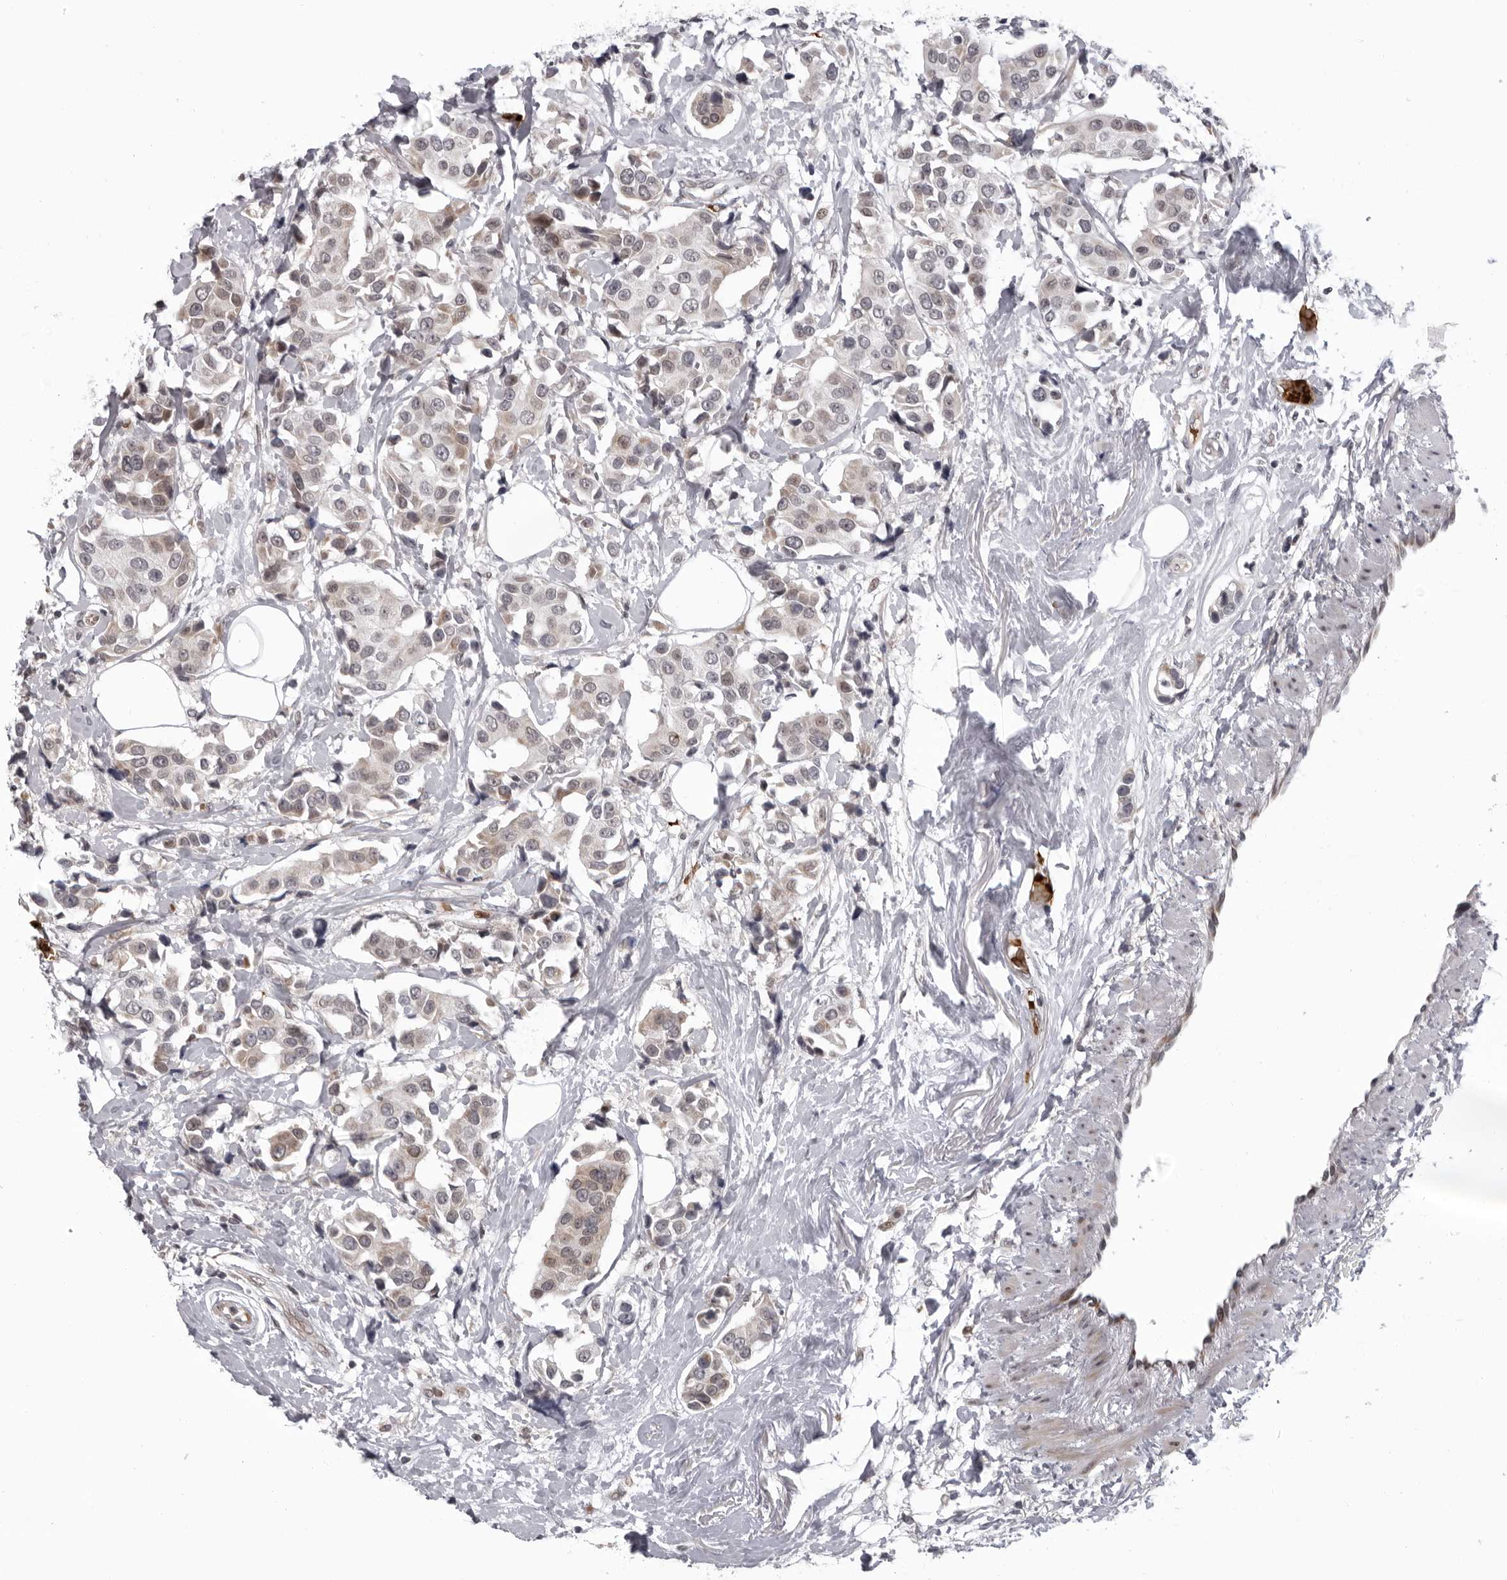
{"staining": {"intensity": "moderate", "quantity": "25%-75%", "location": "cytoplasmic/membranous"}, "tissue": "breast cancer", "cell_type": "Tumor cells", "image_type": "cancer", "snomed": [{"axis": "morphology", "description": "Normal tissue, NOS"}, {"axis": "morphology", "description": "Duct carcinoma"}, {"axis": "topography", "description": "Breast"}], "caption": "An image of human infiltrating ductal carcinoma (breast) stained for a protein exhibits moderate cytoplasmic/membranous brown staining in tumor cells.", "gene": "THOP1", "patient": {"sex": "female", "age": 39}}